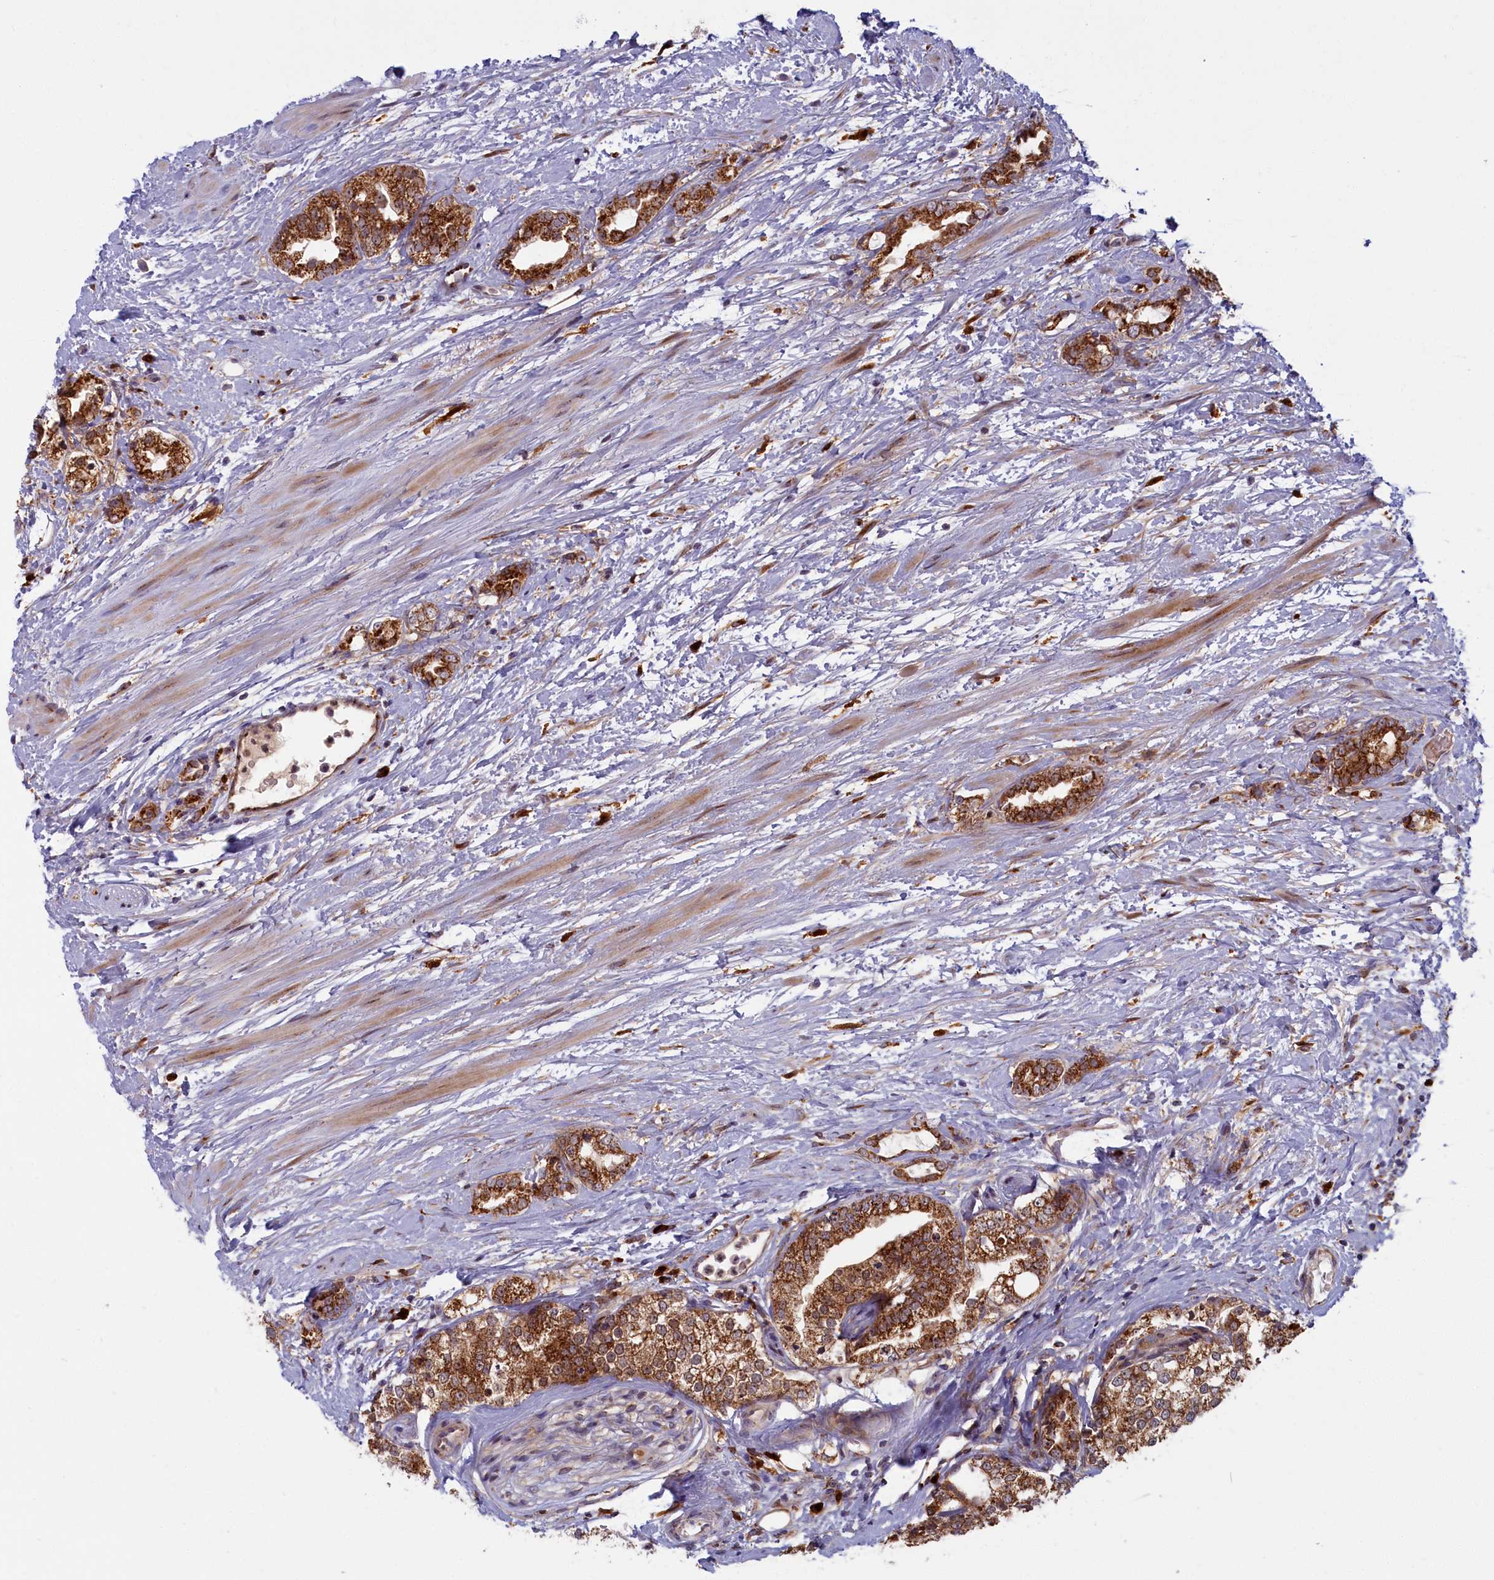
{"staining": {"intensity": "strong", "quantity": ">75%", "location": "cytoplasmic/membranous"}, "tissue": "prostate cancer", "cell_type": "Tumor cells", "image_type": "cancer", "snomed": [{"axis": "morphology", "description": "Adenocarcinoma, High grade"}, {"axis": "topography", "description": "Prostate"}], "caption": "Protein staining of adenocarcinoma (high-grade) (prostate) tissue demonstrates strong cytoplasmic/membranous positivity in approximately >75% of tumor cells.", "gene": "BLVRB", "patient": {"sex": "male", "age": 64}}